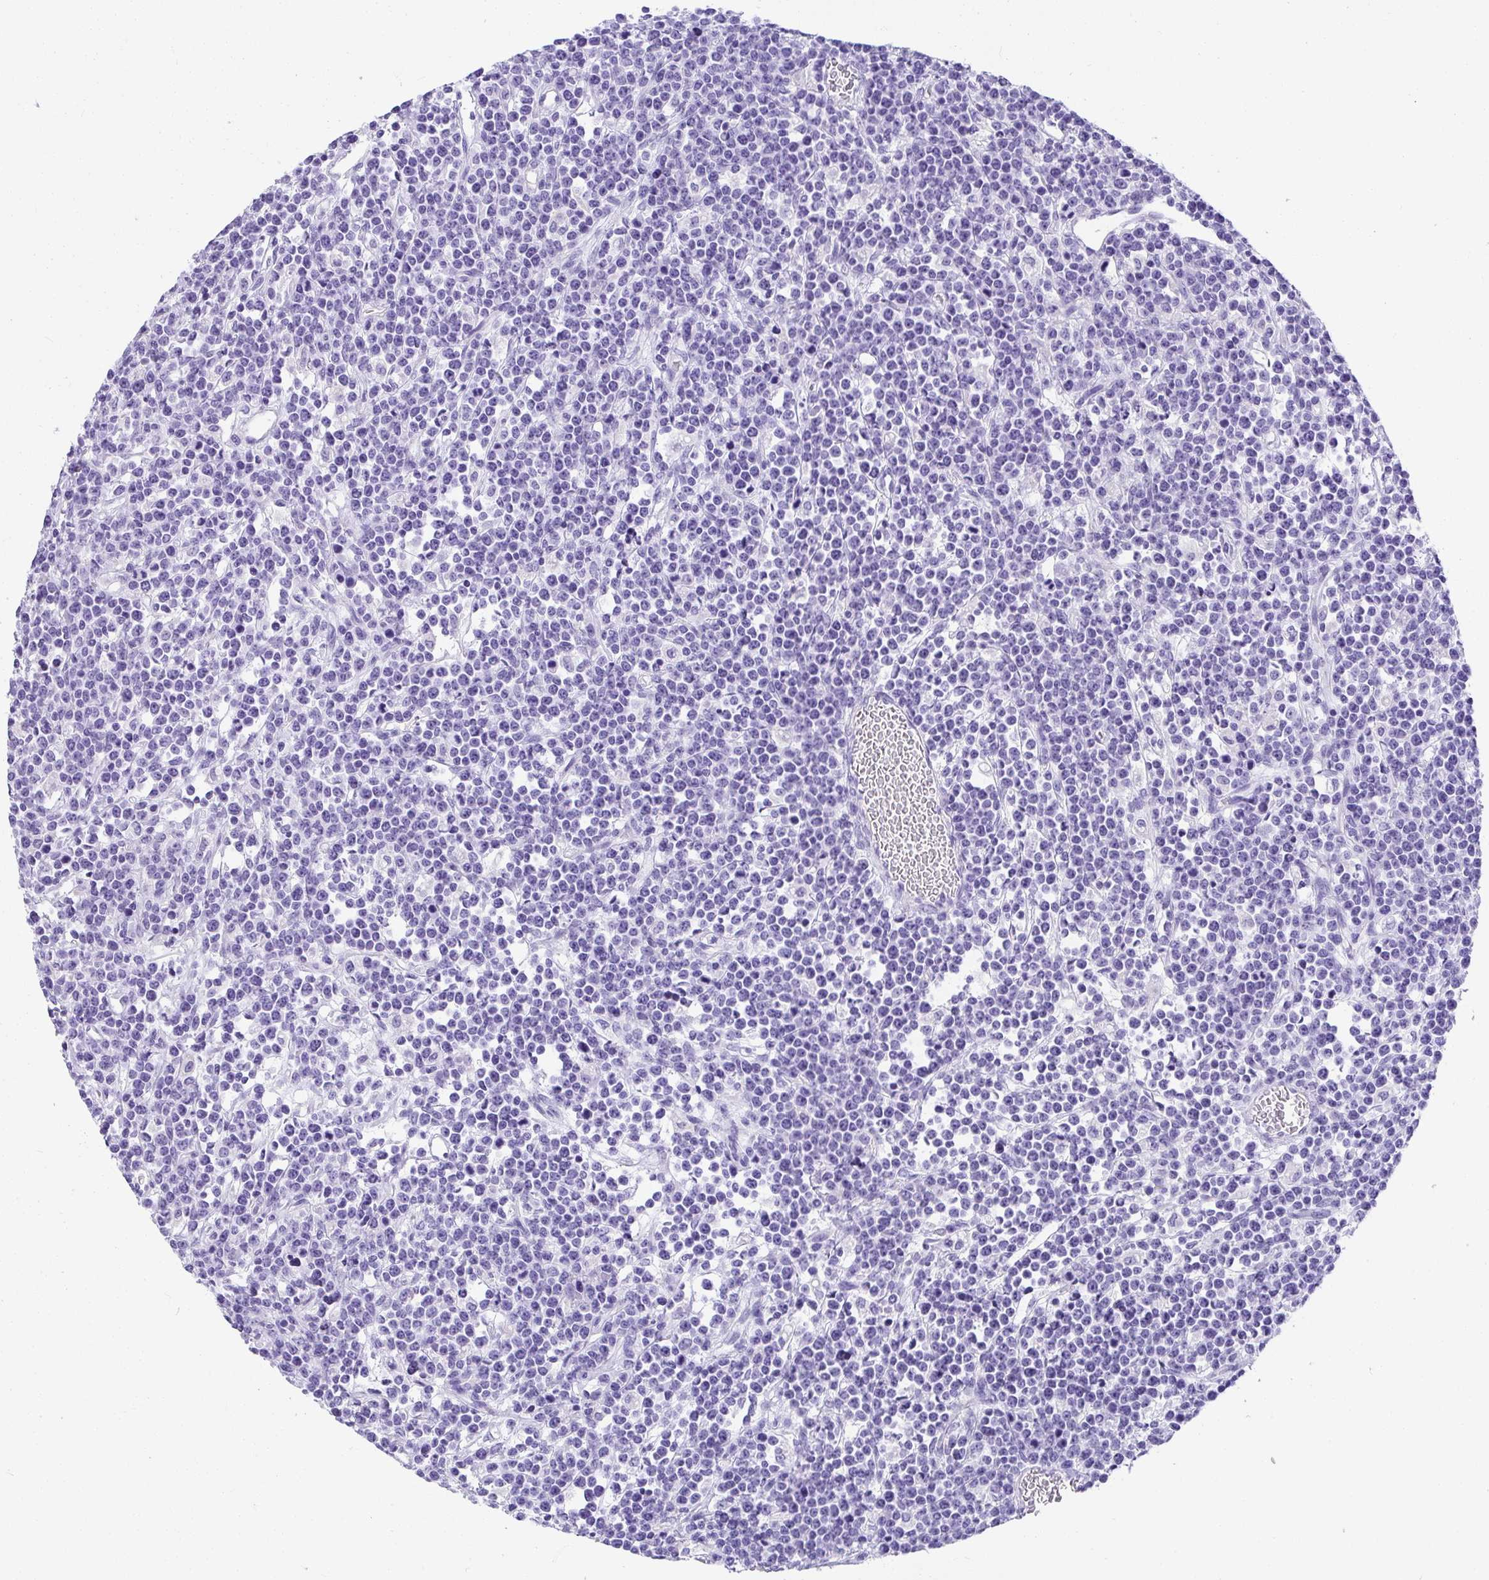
{"staining": {"intensity": "negative", "quantity": "none", "location": "none"}, "tissue": "lymphoma", "cell_type": "Tumor cells", "image_type": "cancer", "snomed": [{"axis": "morphology", "description": "Malignant lymphoma, non-Hodgkin's type, High grade"}, {"axis": "topography", "description": "Ovary"}], "caption": "This is an IHC micrograph of human high-grade malignant lymphoma, non-Hodgkin's type. There is no positivity in tumor cells.", "gene": "AVIL", "patient": {"sex": "female", "age": 56}}